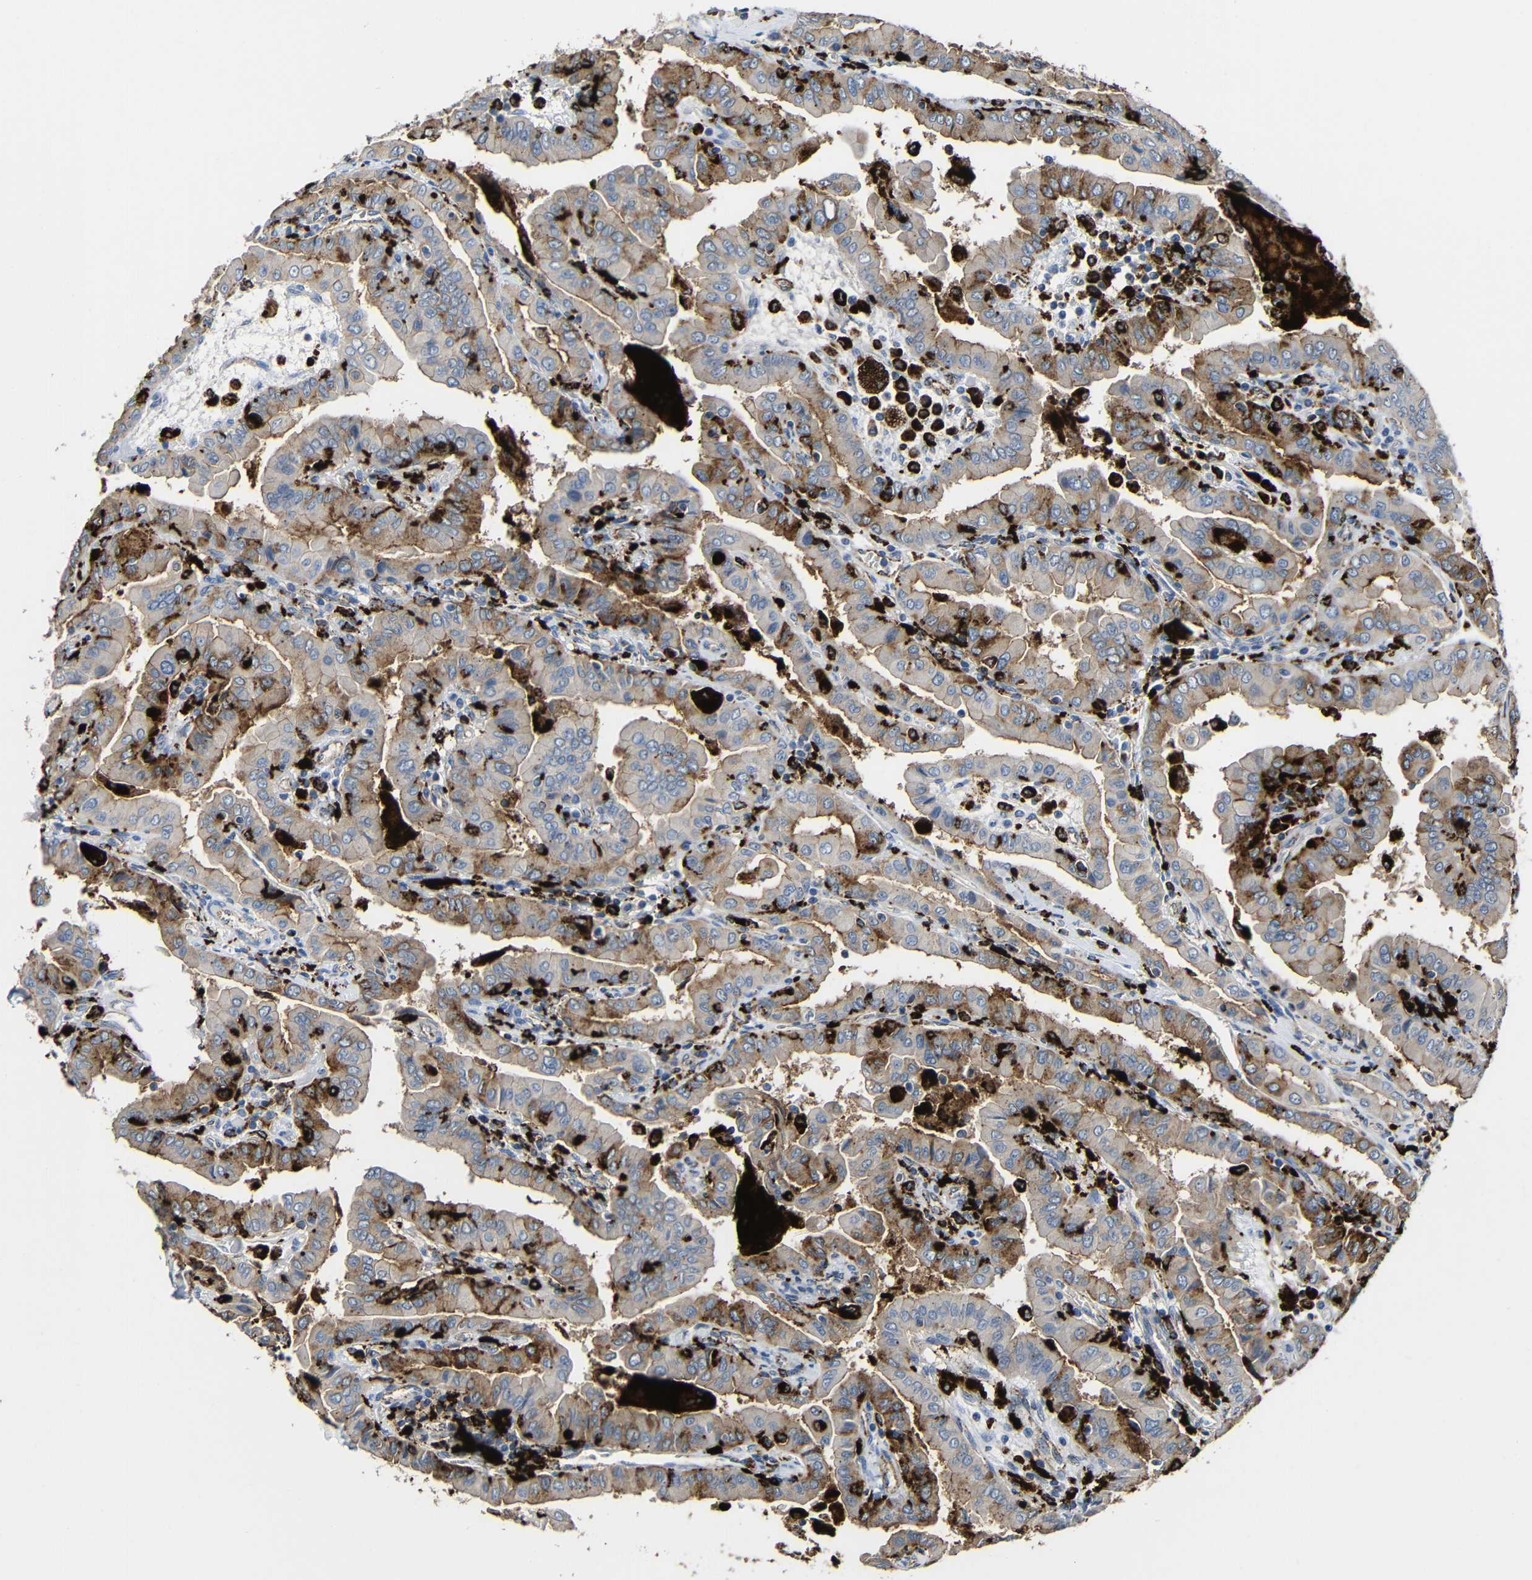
{"staining": {"intensity": "moderate", "quantity": "25%-75%", "location": "cytoplasmic/membranous"}, "tissue": "thyroid cancer", "cell_type": "Tumor cells", "image_type": "cancer", "snomed": [{"axis": "morphology", "description": "Papillary adenocarcinoma, NOS"}, {"axis": "topography", "description": "Thyroid gland"}], "caption": "Immunohistochemistry of papillary adenocarcinoma (thyroid) demonstrates medium levels of moderate cytoplasmic/membranous staining in about 25%-75% of tumor cells.", "gene": "HLA-DMA", "patient": {"sex": "male", "age": 33}}